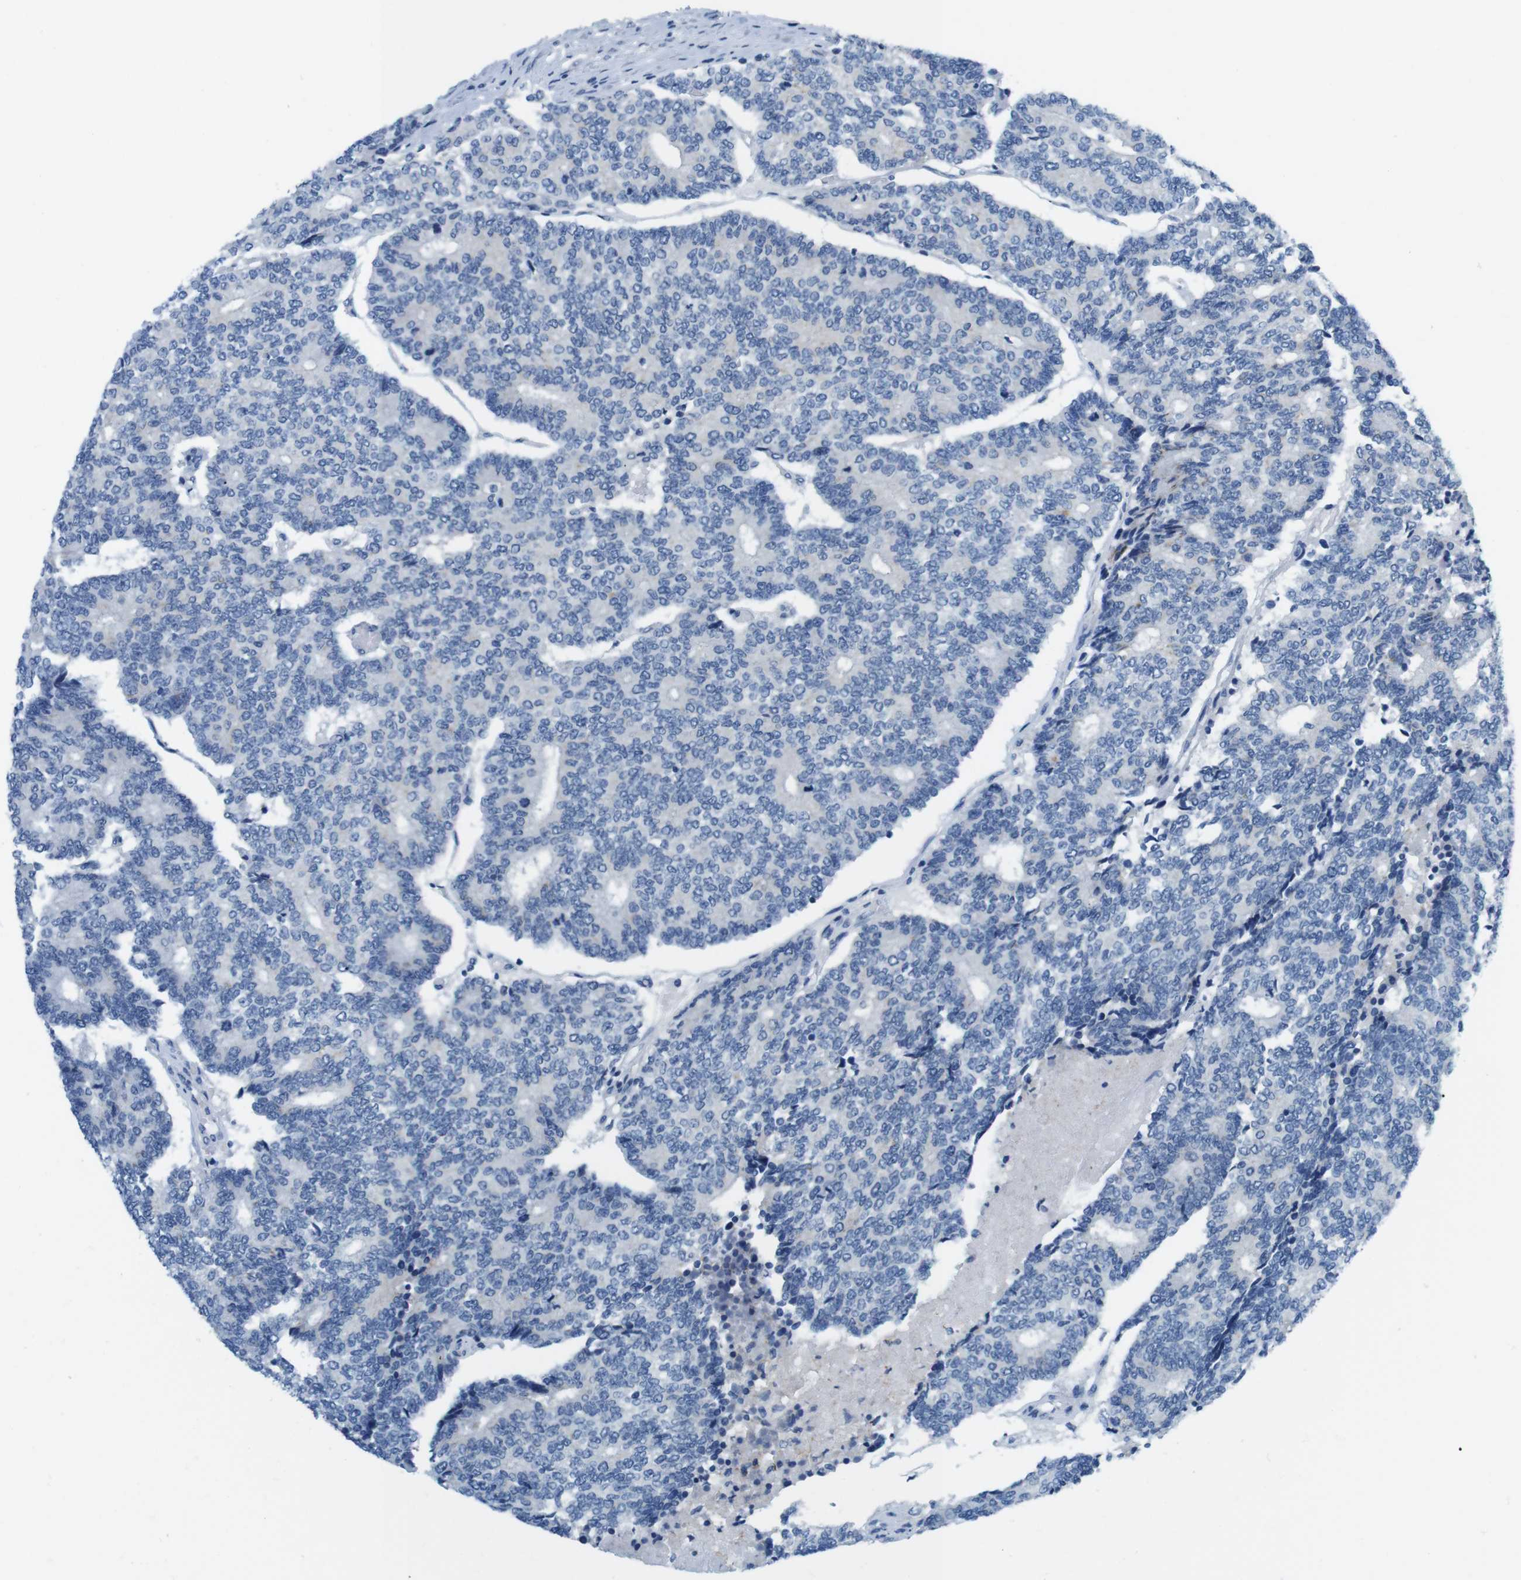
{"staining": {"intensity": "negative", "quantity": "none", "location": "none"}, "tissue": "prostate cancer", "cell_type": "Tumor cells", "image_type": "cancer", "snomed": [{"axis": "morphology", "description": "Normal tissue, NOS"}, {"axis": "morphology", "description": "Adenocarcinoma, High grade"}, {"axis": "topography", "description": "Prostate"}, {"axis": "topography", "description": "Seminal veicle"}], "caption": "High power microscopy image of an immunohistochemistry (IHC) photomicrograph of prostate cancer (adenocarcinoma (high-grade)), revealing no significant positivity in tumor cells. The staining is performed using DAB brown chromogen with nuclei counter-stained in using hematoxylin.", "gene": "GOLGA2", "patient": {"sex": "male", "age": 55}}